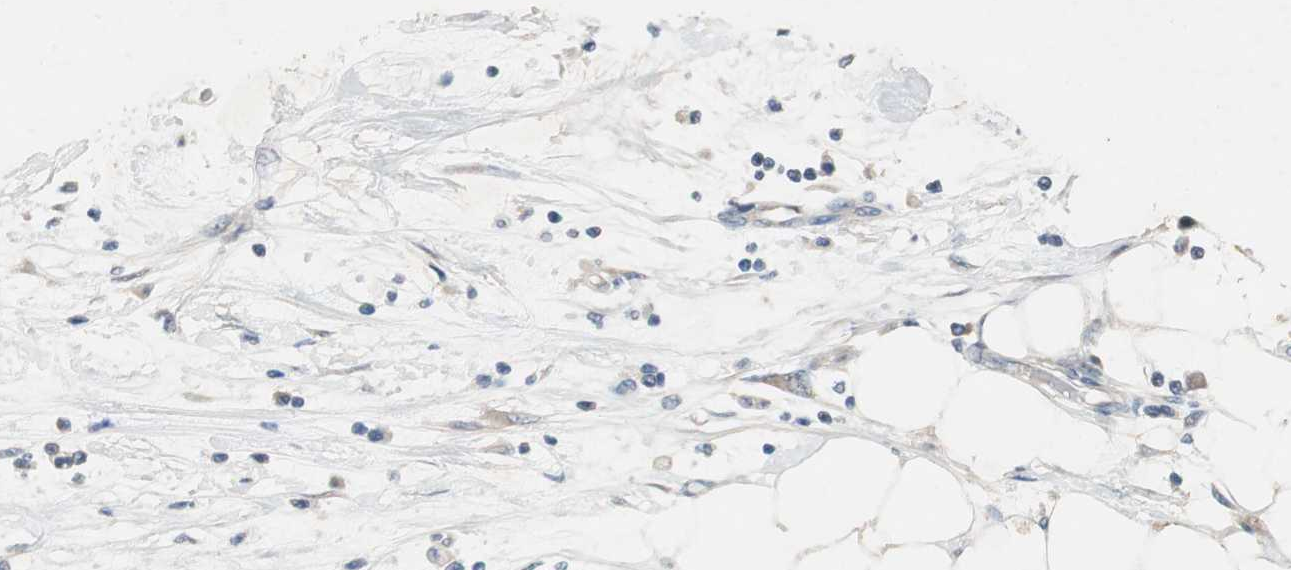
{"staining": {"intensity": "negative", "quantity": "none", "location": "none"}, "tissue": "pancreatic cancer", "cell_type": "Tumor cells", "image_type": "cancer", "snomed": [{"axis": "morphology", "description": "Adenocarcinoma, NOS"}, {"axis": "topography", "description": "Pancreas"}], "caption": "Adenocarcinoma (pancreatic) stained for a protein using IHC displays no positivity tumor cells.", "gene": "TACR3", "patient": {"sex": "female", "age": 57}}